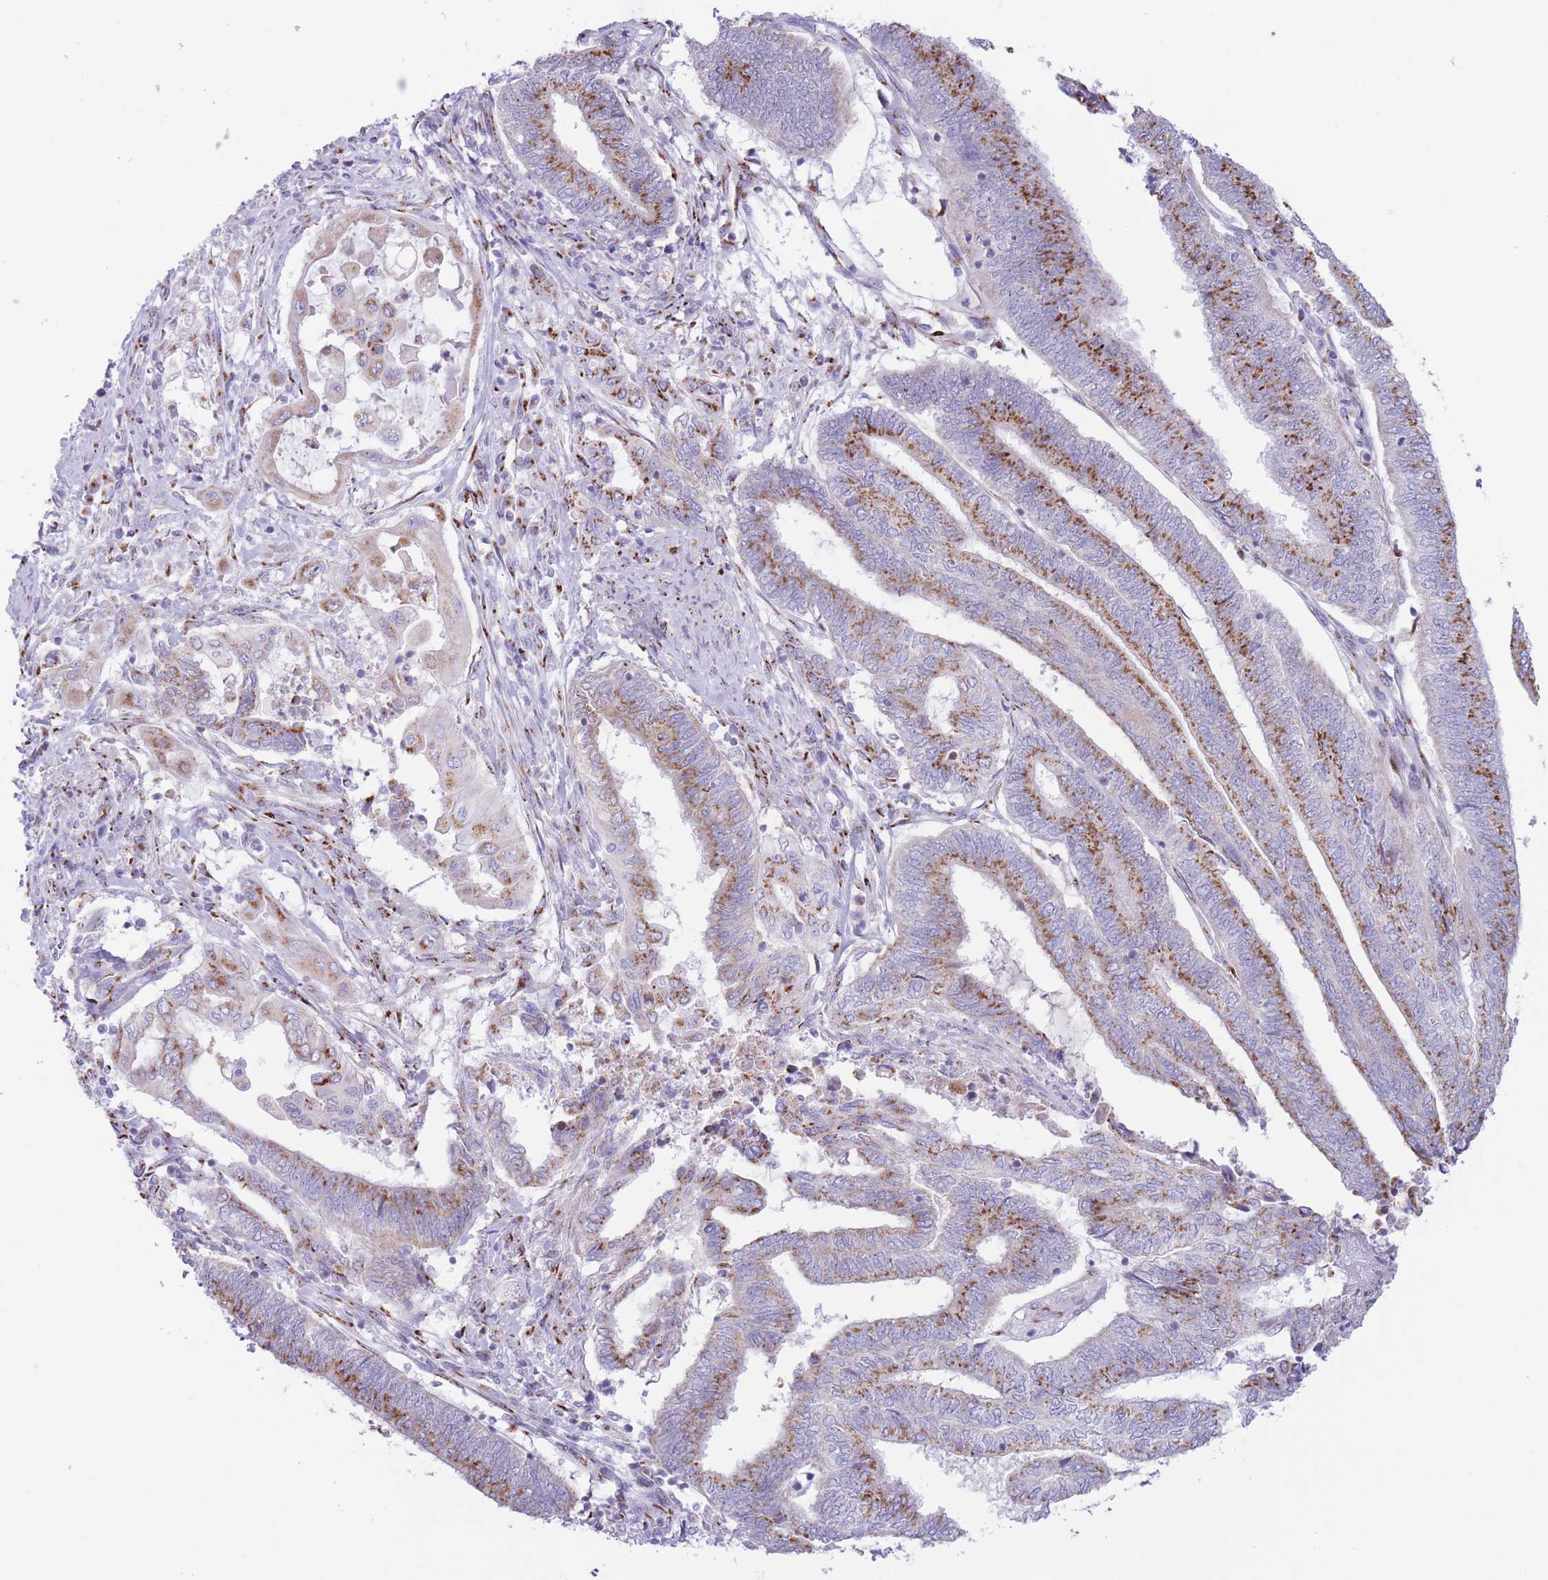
{"staining": {"intensity": "strong", "quantity": "25%-75%", "location": "cytoplasmic/membranous"}, "tissue": "endometrial cancer", "cell_type": "Tumor cells", "image_type": "cancer", "snomed": [{"axis": "morphology", "description": "Adenocarcinoma, NOS"}, {"axis": "topography", "description": "Uterus"}, {"axis": "topography", "description": "Endometrium"}], "caption": "Protein staining demonstrates strong cytoplasmic/membranous positivity in about 25%-75% of tumor cells in endometrial adenocarcinoma. Immunohistochemistry stains the protein of interest in brown and the nuclei are stained blue.", "gene": "MPND", "patient": {"sex": "female", "age": 70}}